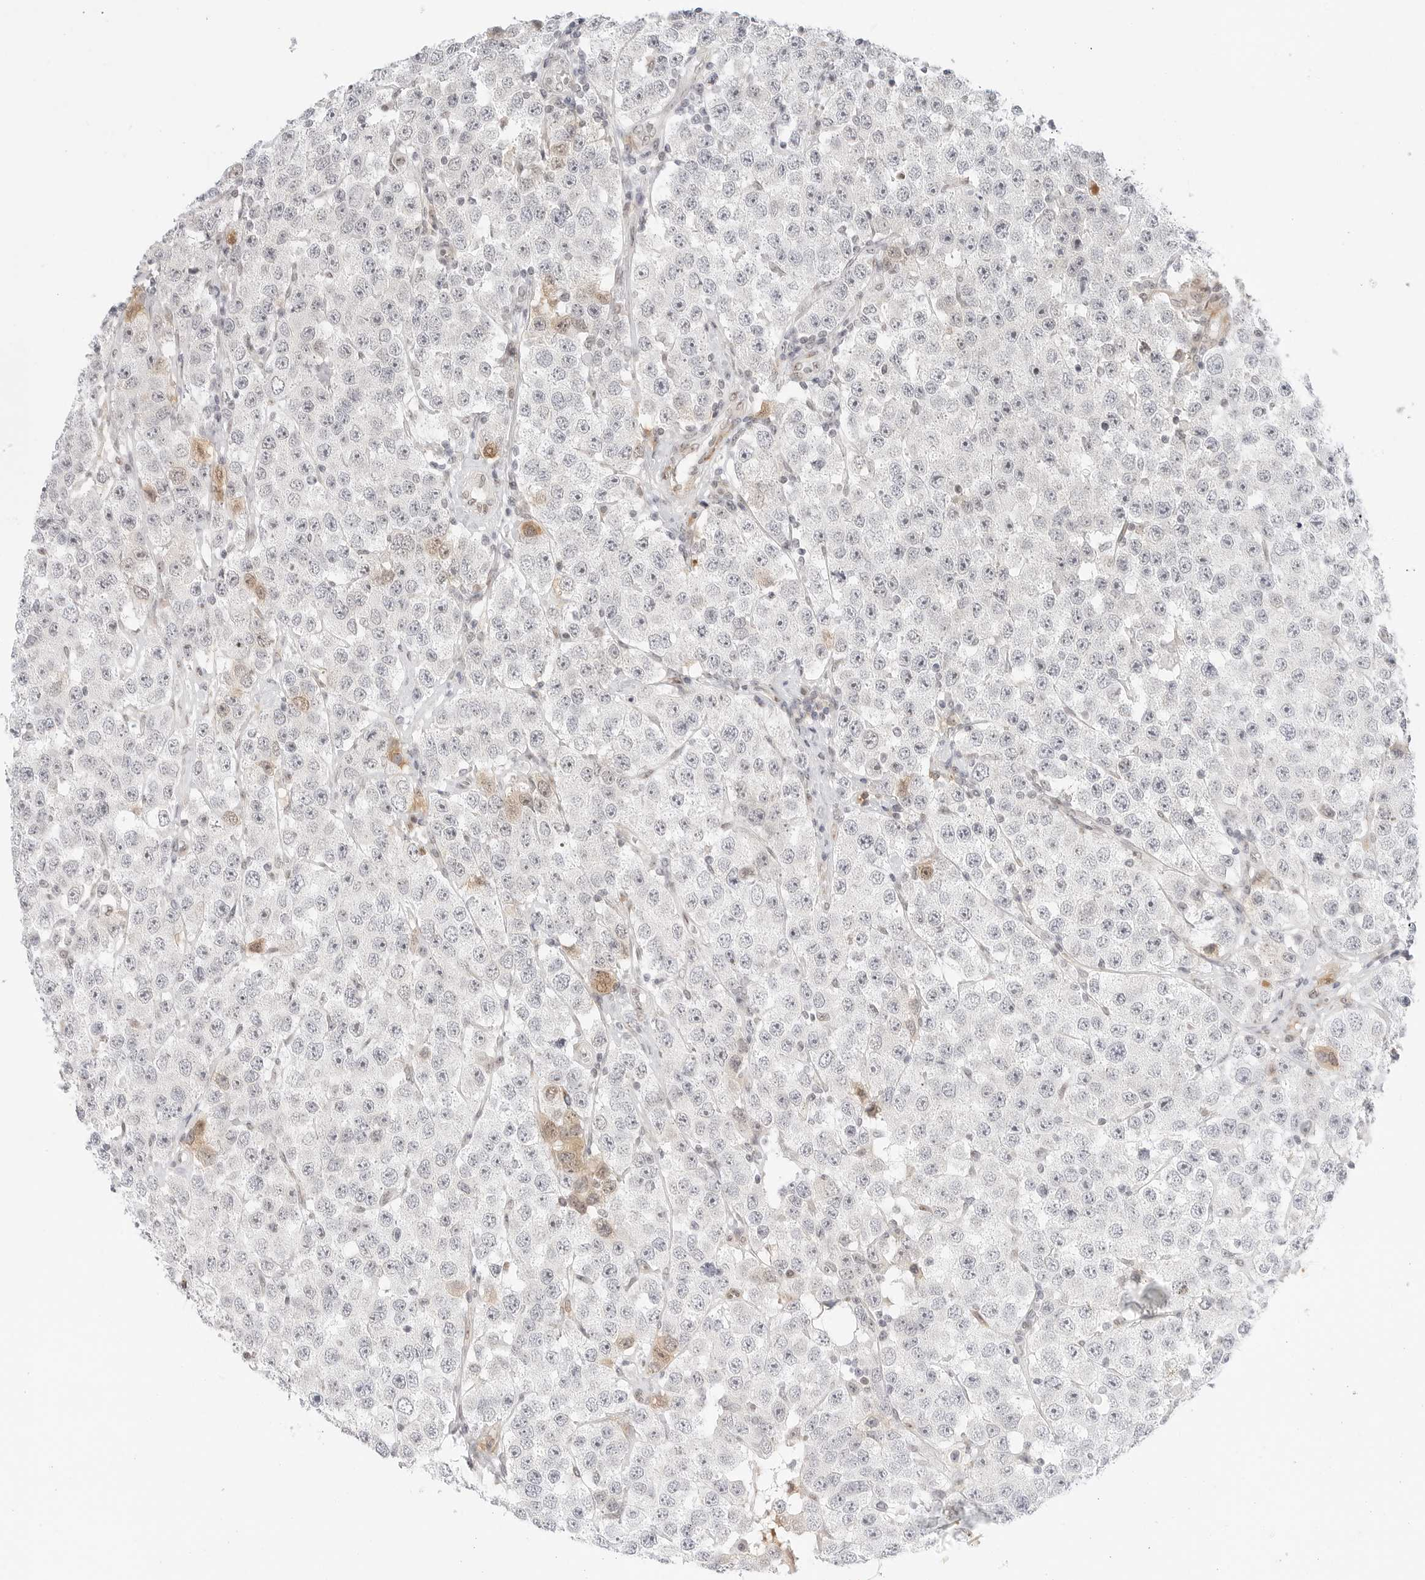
{"staining": {"intensity": "negative", "quantity": "none", "location": "none"}, "tissue": "testis cancer", "cell_type": "Tumor cells", "image_type": "cancer", "snomed": [{"axis": "morphology", "description": "Seminoma, NOS"}, {"axis": "topography", "description": "Testis"}], "caption": "This is an immunohistochemistry micrograph of testis cancer (seminoma). There is no staining in tumor cells.", "gene": "HIPK3", "patient": {"sex": "male", "age": 28}}